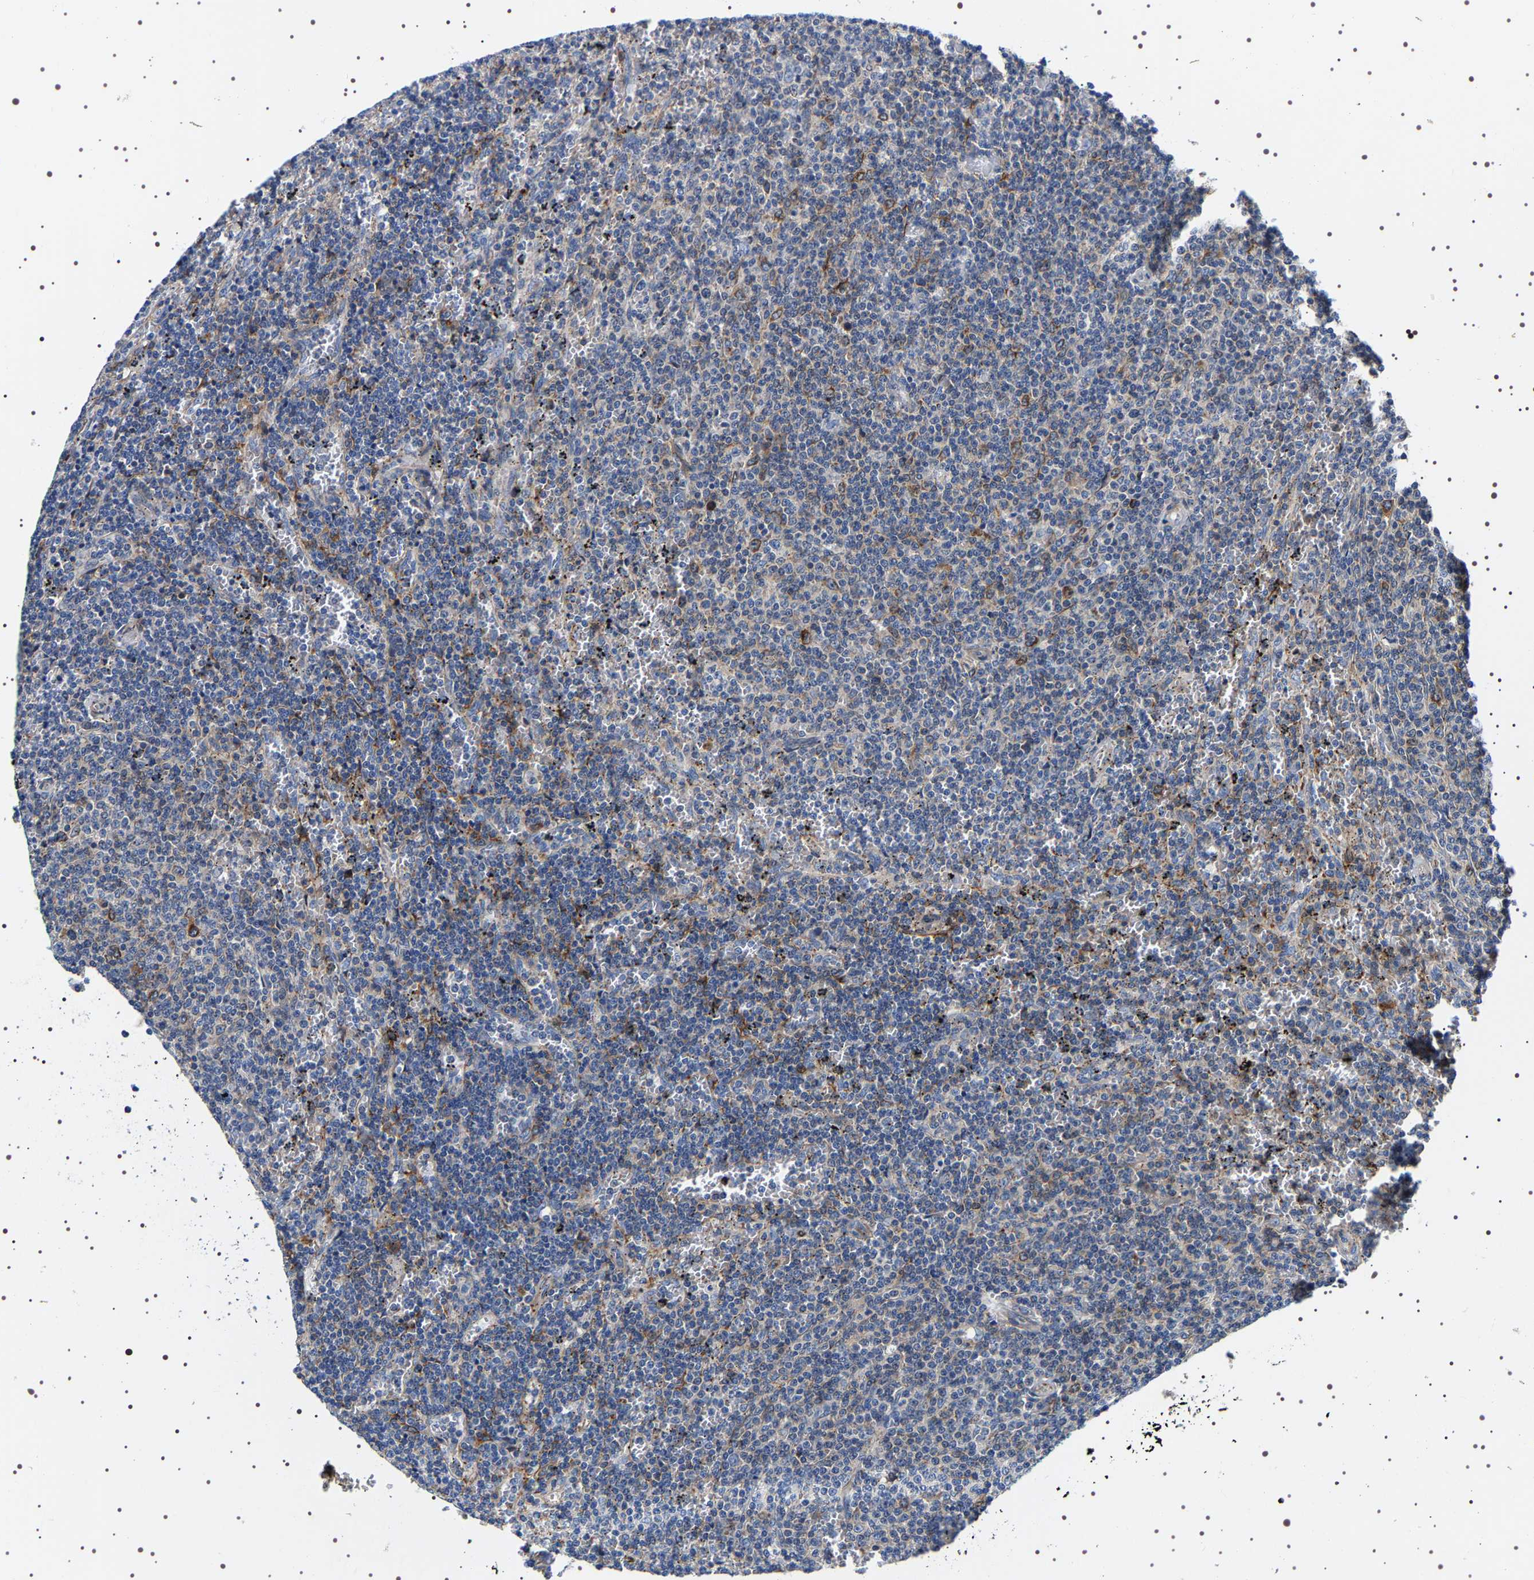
{"staining": {"intensity": "moderate", "quantity": "<25%", "location": "cytoplasmic/membranous"}, "tissue": "lymphoma", "cell_type": "Tumor cells", "image_type": "cancer", "snomed": [{"axis": "morphology", "description": "Malignant lymphoma, non-Hodgkin's type, Low grade"}, {"axis": "topography", "description": "Spleen"}], "caption": "Protein staining of low-grade malignant lymphoma, non-Hodgkin's type tissue reveals moderate cytoplasmic/membranous positivity in approximately <25% of tumor cells.", "gene": "SQLE", "patient": {"sex": "female", "age": 50}}